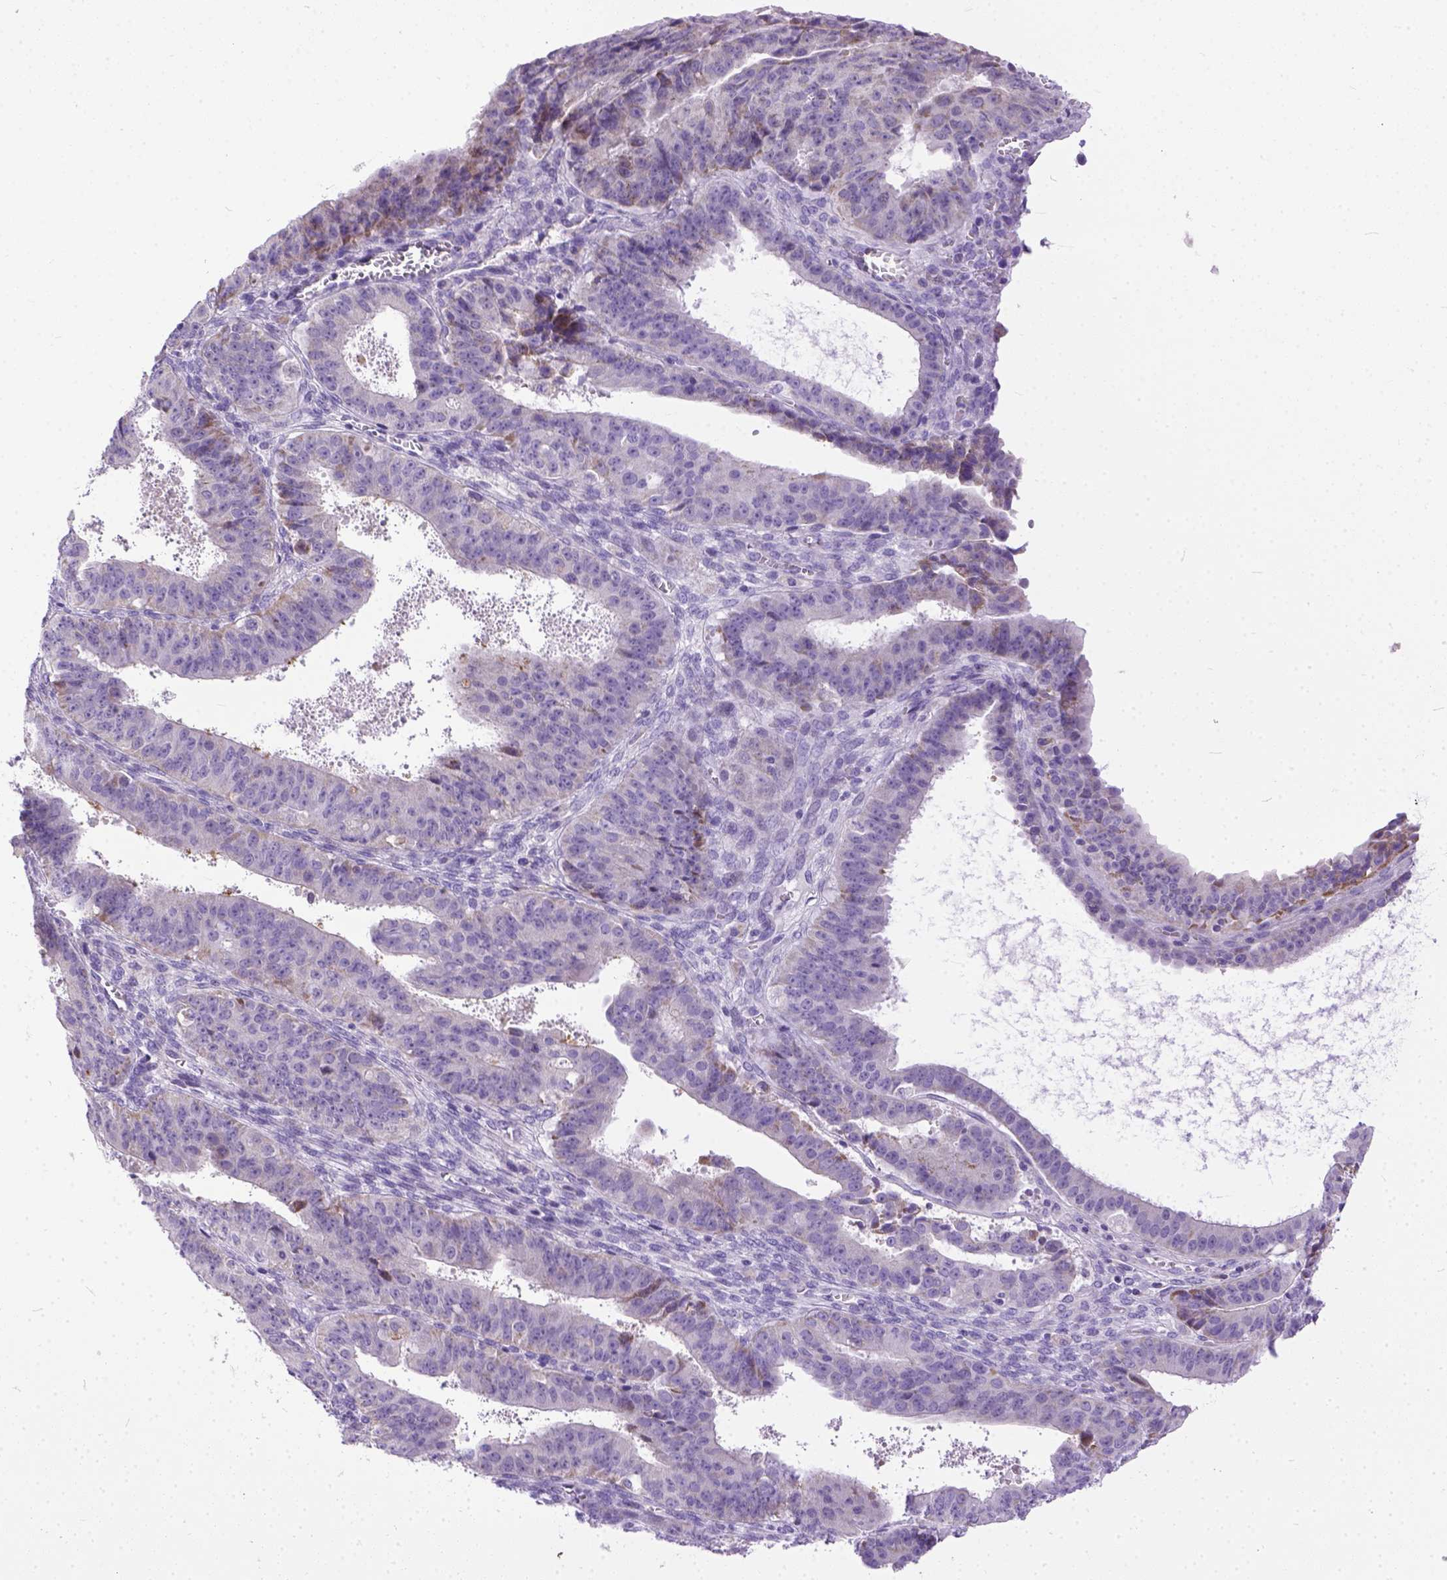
{"staining": {"intensity": "negative", "quantity": "none", "location": "none"}, "tissue": "ovarian cancer", "cell_type": "Tumor cells", "image_type": "cancer", "snomed": [{"axis": "morphology", "description": "Carcinoma, endometroid"}, {"axis": "topography", "description": "Ovary"}], "caption": "Histopathology image shows no significant protein positivity in tumor cells of ovarian cancer.", "gene": "PLK5", "patient": {"sex": "female", "age": 42}}